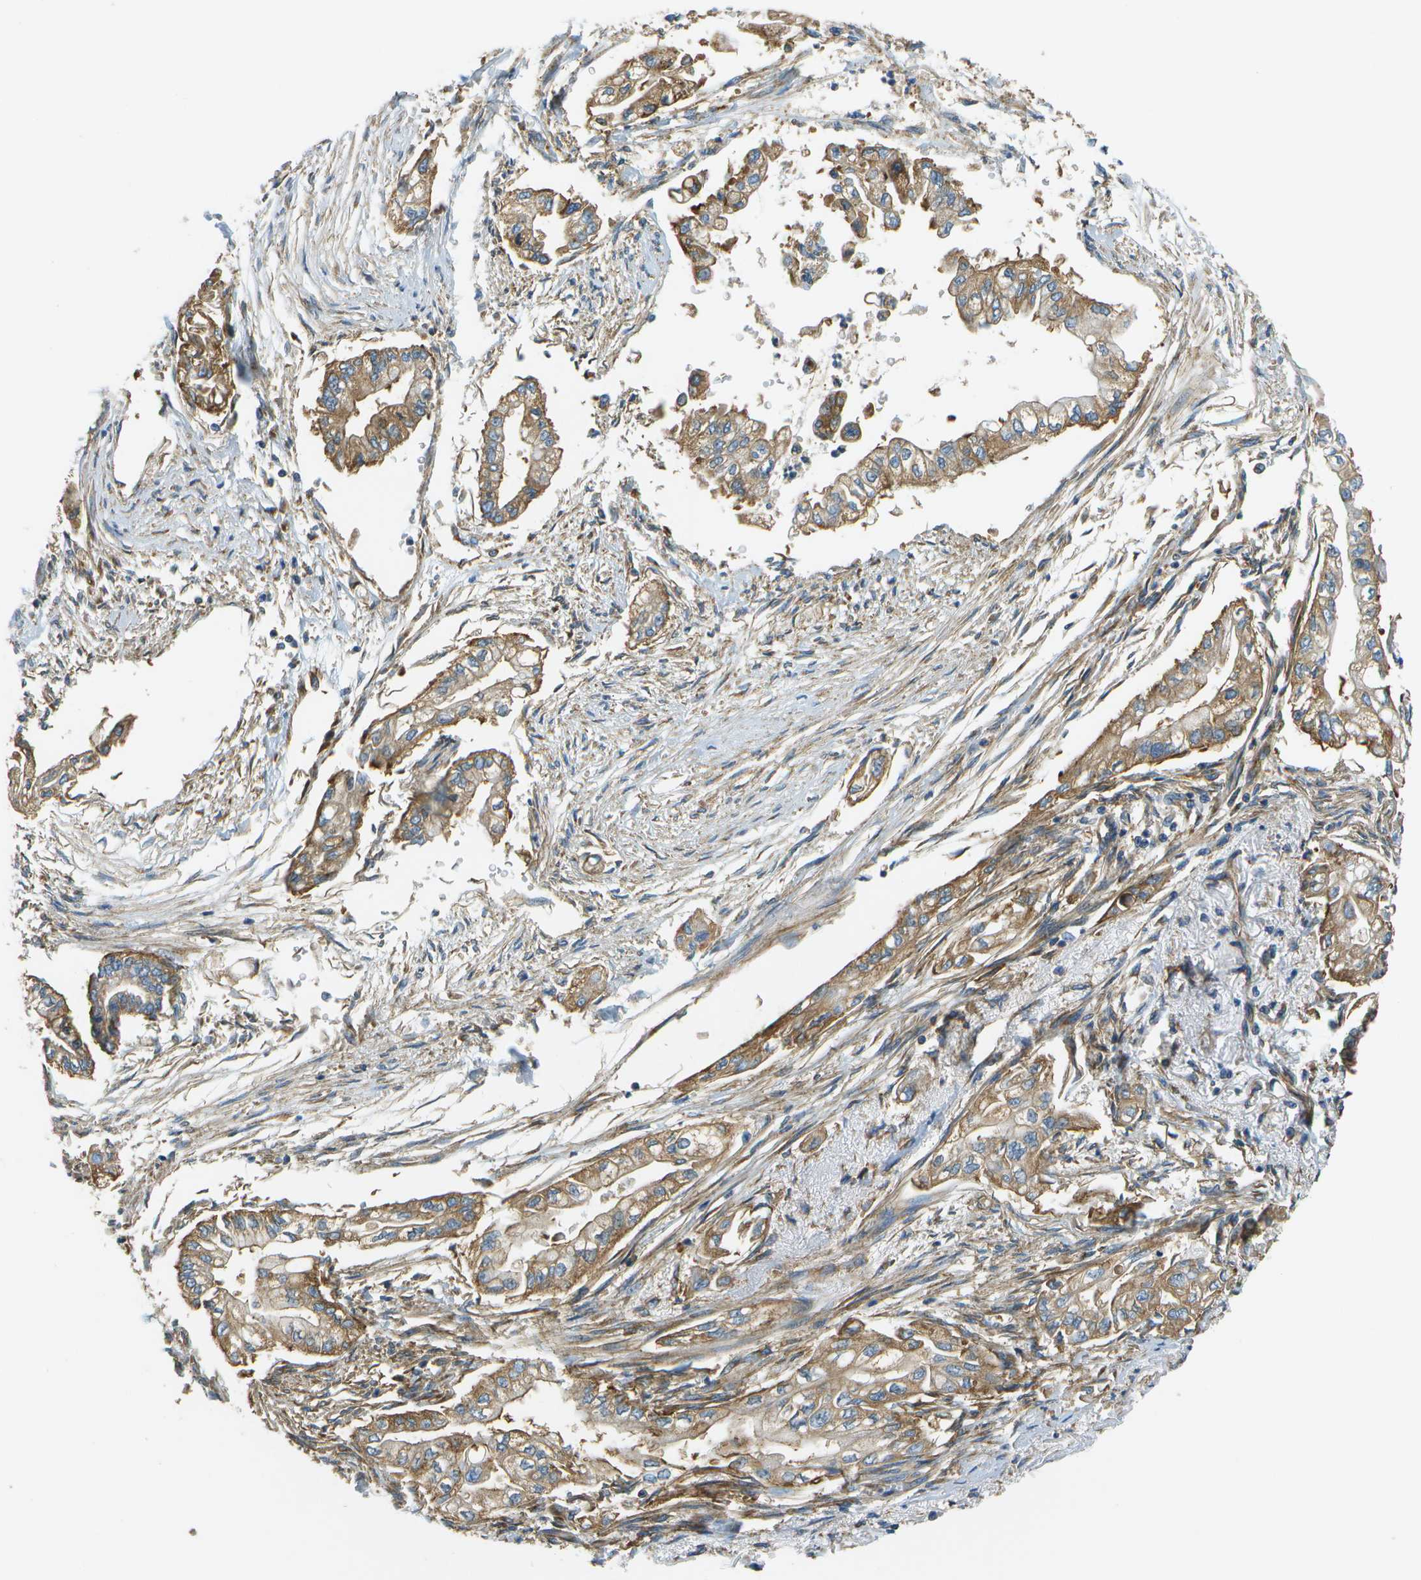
{"staining": {"intensity": "moderate", "quantity": ">75%", "location": "cytoplasmic/membranous"}, "tissue": "pancreatic cancer", "cell_type": "Tumor cells", "image_type": "cancer", "snomed": [{"axis": "morphology", "description": "Normal tissue, NOS"}, {"axis": "topography", "description": "Pancreas"}], "caption": "A micrograph showing moderate cytoplasmic/membranous staining in approximately >75% of tumor cells in pancreatic cancer, as visualized by brown immunohistochemical staining.", "gene": "CLTC", "patient": {"sex": "male", "age": 42}}